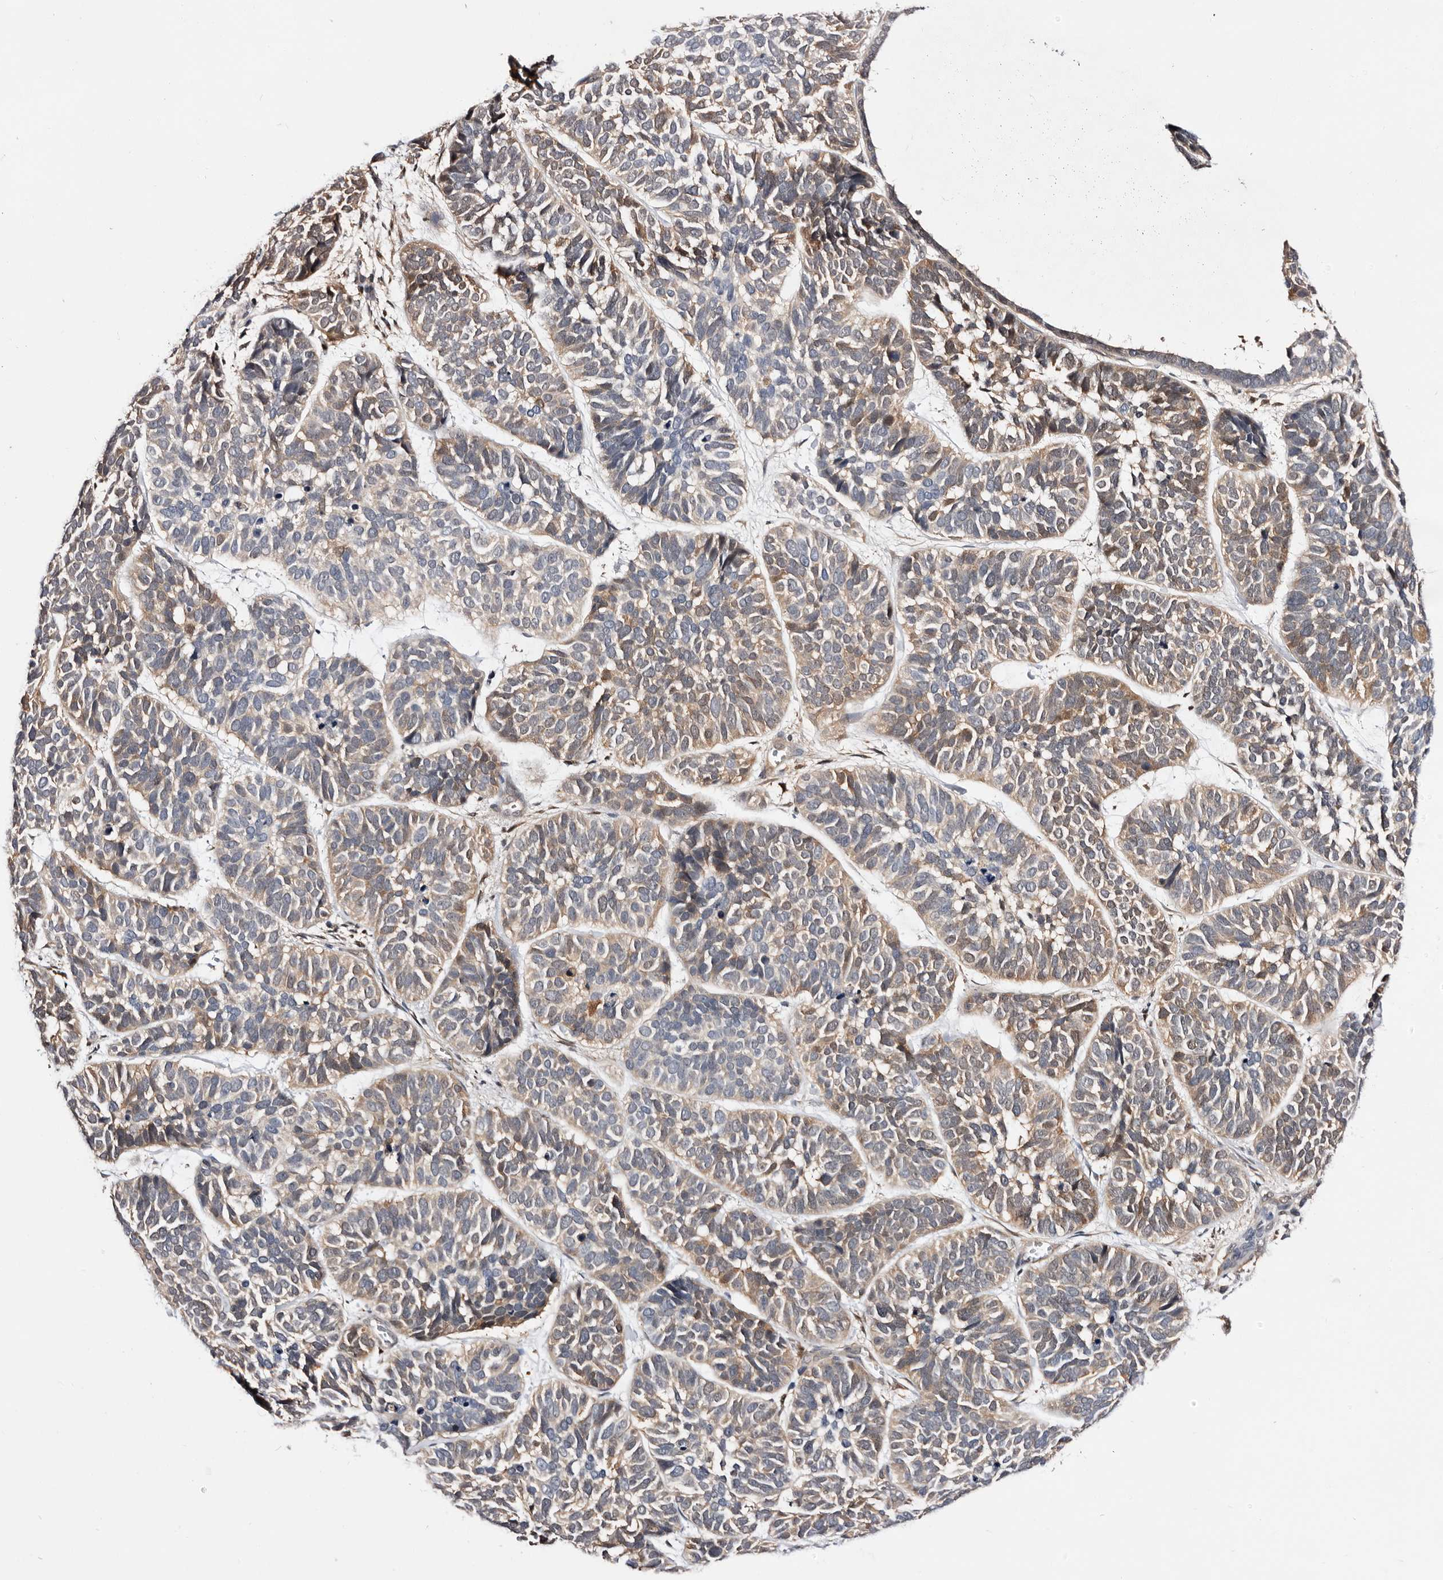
{"staining": {"intensity": "weak", "quantity": "25%-75%", "location": "cytoplasmic/membranous"}, "tissue": "skin cancer", "cell_type": "Tumor cells", "image_type": "cancer", "snomed": [{"axis": "morphology", "description": "Basal cell carcinoma"}, {"axis": "topography", "description": "Skin"}], "caption": "This micrograph demonstrates immunohistochemistry staining of human skin basal cell carcinoma, with low weak cytoplasmic/membranous staining in approximately 25%-75% of tumor cells.", "gene": "TP53I3", "patient": {"sex": "male", "age": 62}}